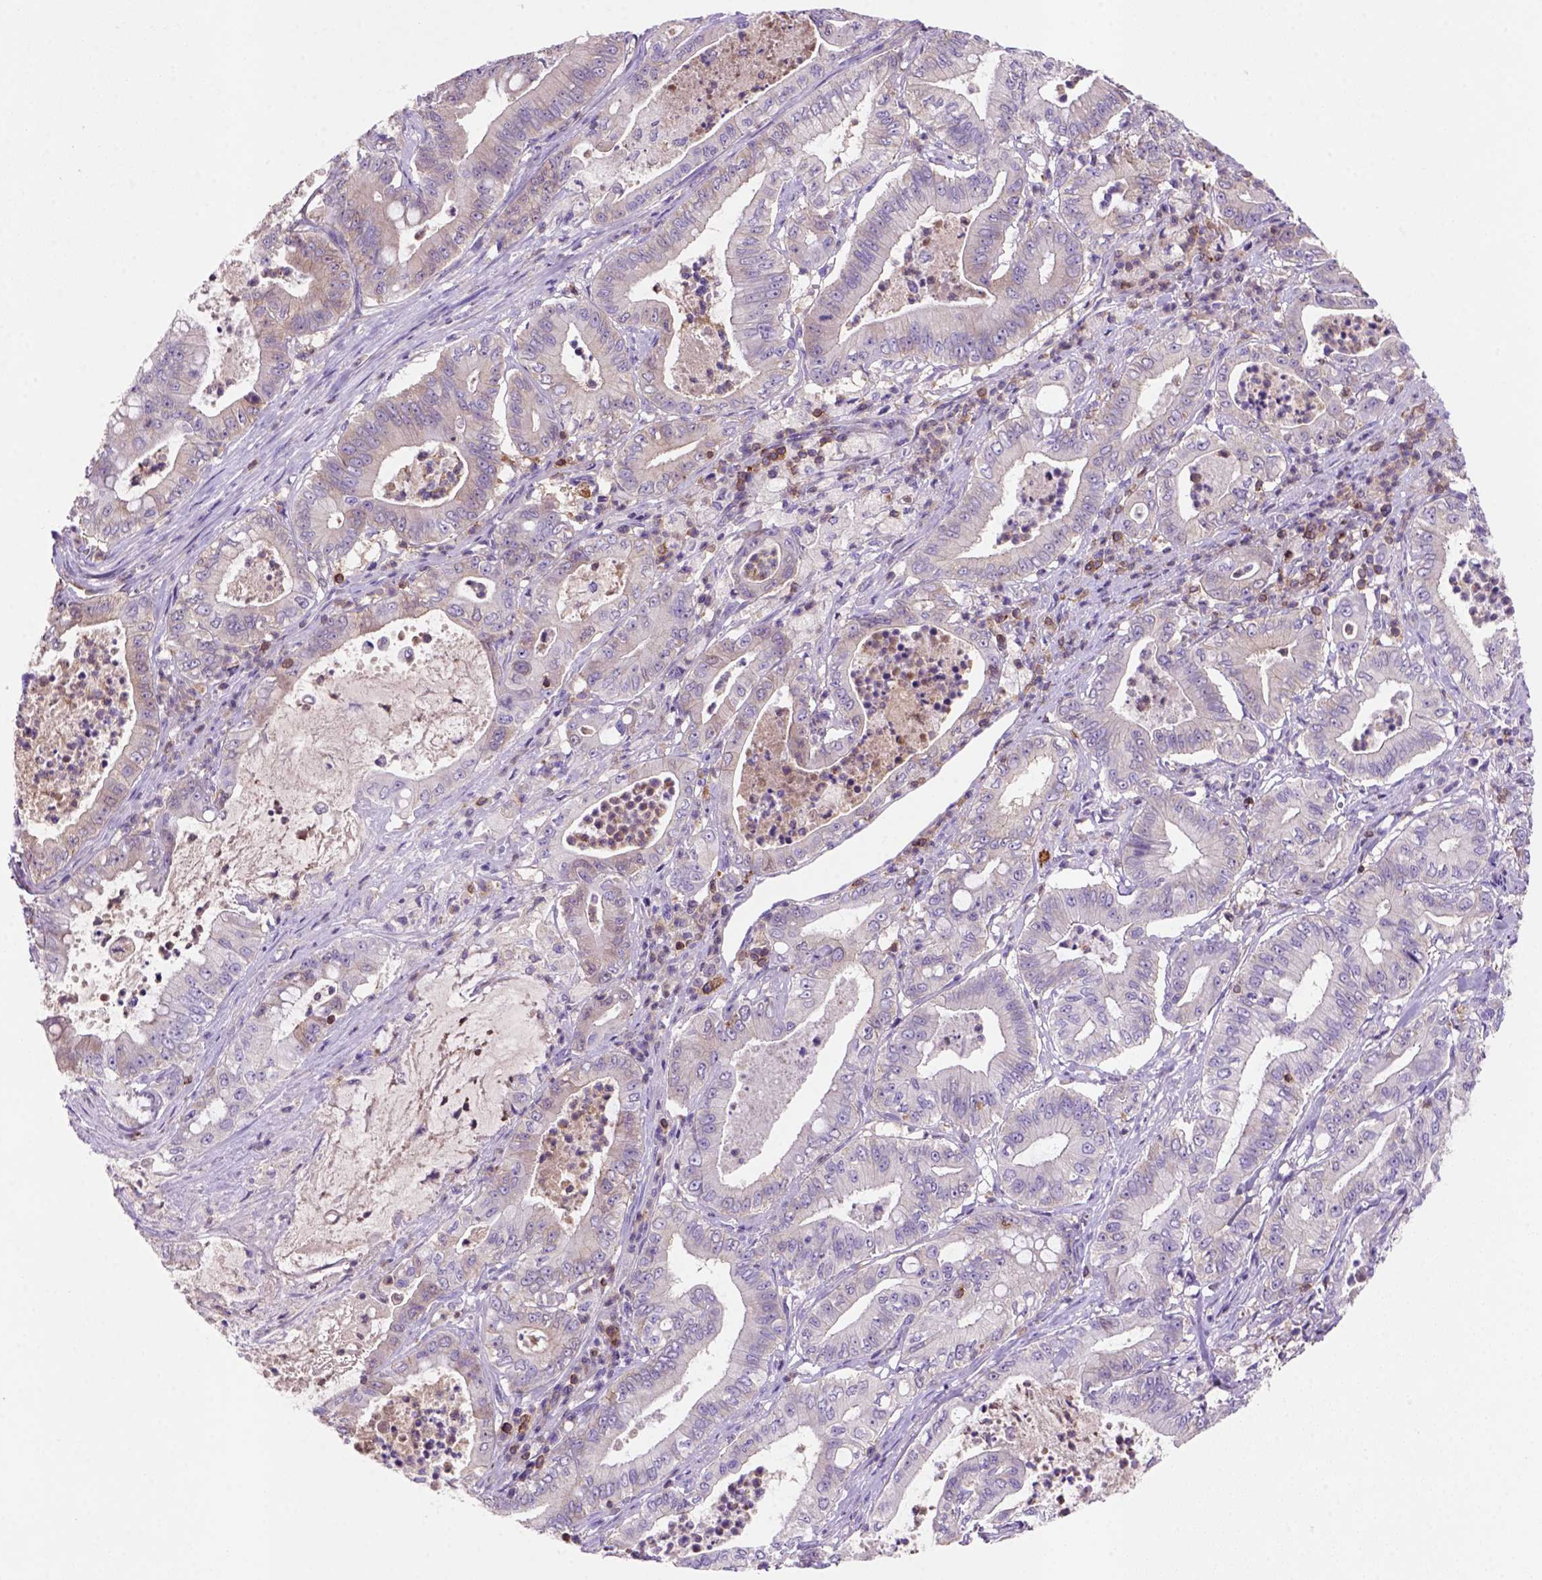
{"staining": {"intensity": "negative", "quantity": "none", "location": "none"}, "tissue": "pancreatic cancer", "cell_type": "Tumor cells", "image_type": "cancer", "snomed": [{"axis": "morphology", "description": "Adenocarcinoma, NOS"}, {"axis": "topography", "description": "Pancreas"}], "caption": "A histopathology image of pancreatic cancer stained for a protein exhibits no brown staining in tumor cells.", "gene": "INPP5D", "patient": {"sex": "male", "age": 71}}